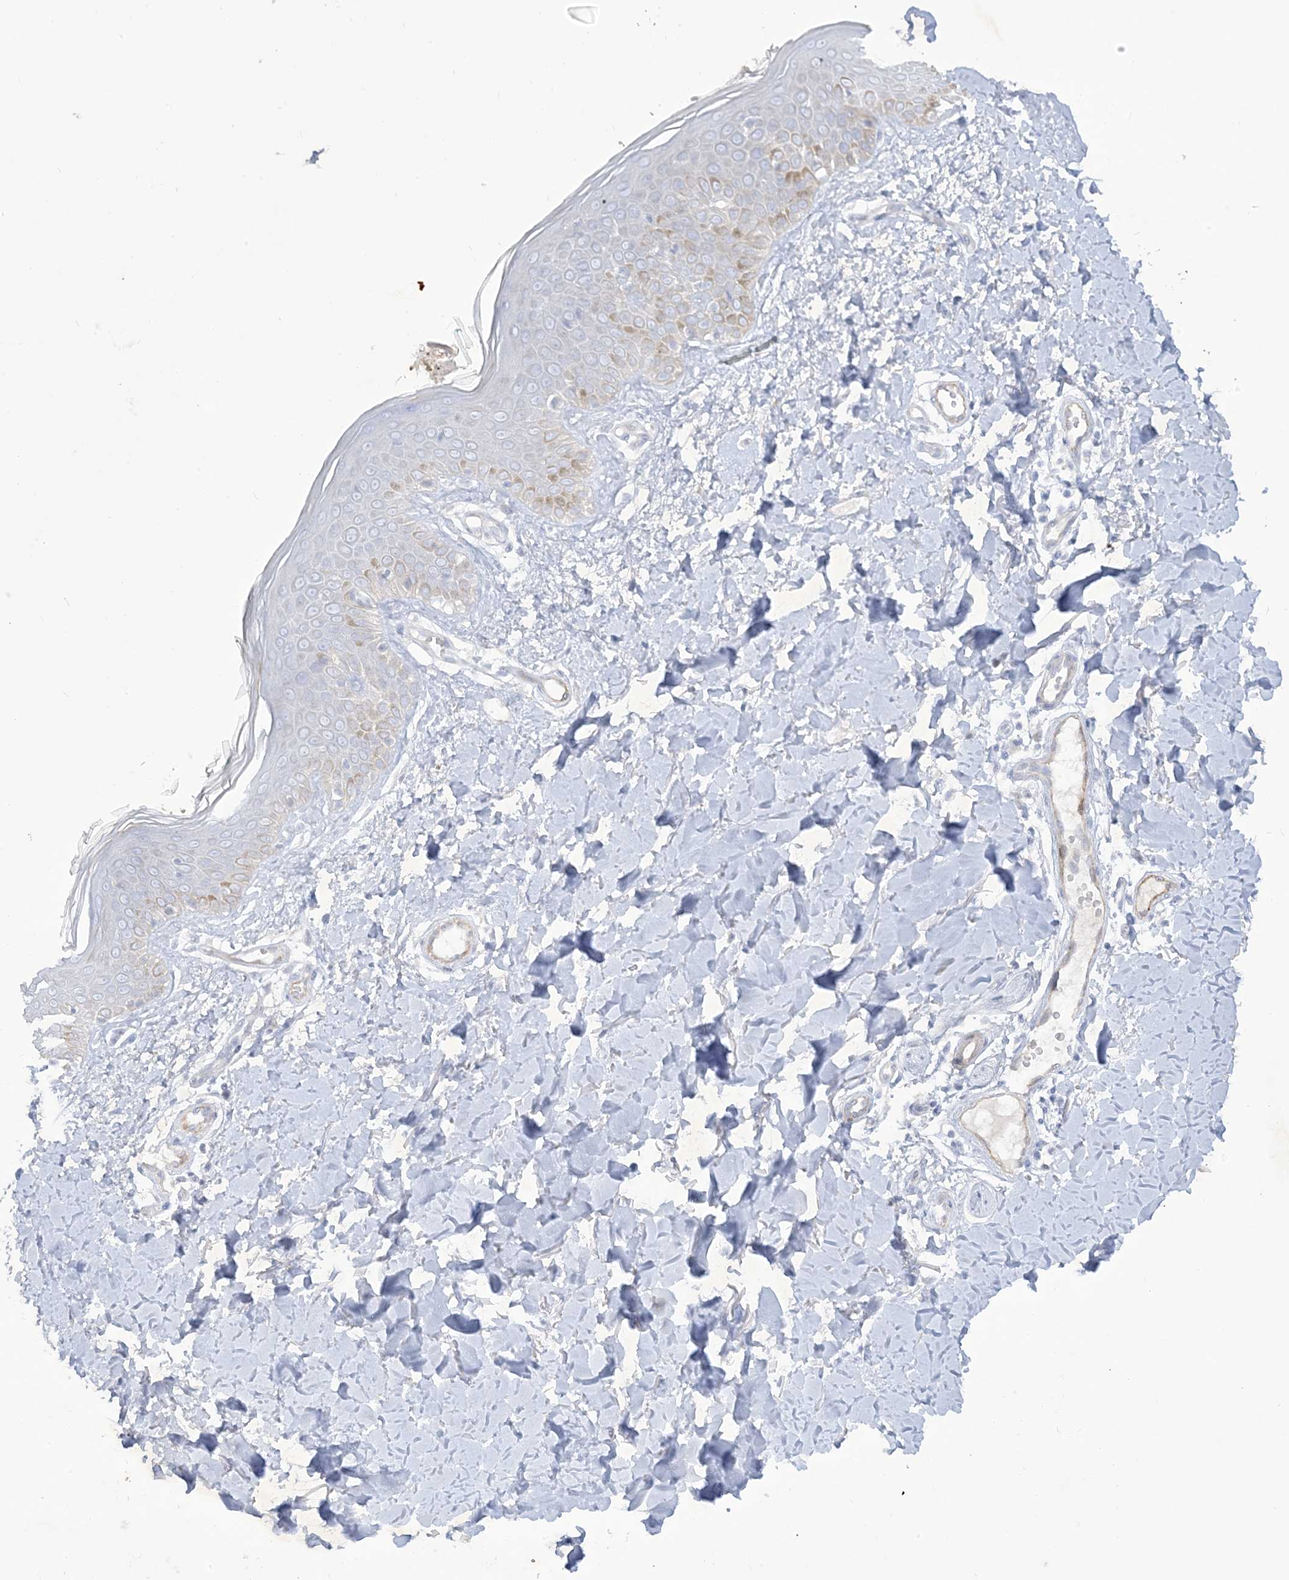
{"staining": {"intensity": "negative", "quantity": "none", "location": "none"}, "tissue": "skin", "cell_type": "Fibroblasts", "image_type": "normal", "snomed": [{"axis": "morphology", "description": "Normal tissue, NOS"}, {"axis": "topography", "description": "Skin"}], "caption": "Protein analysis of unremarkable skin demonstrates no significant staining in fibroblasts. The staining is performed using DAB (3,3'-diaminobenzidine) brown chromogen with nuclei counter-stained in using hematoxylin.", "gene": "B3GNT7", "patient": {"sex": "male", "age": 37}}